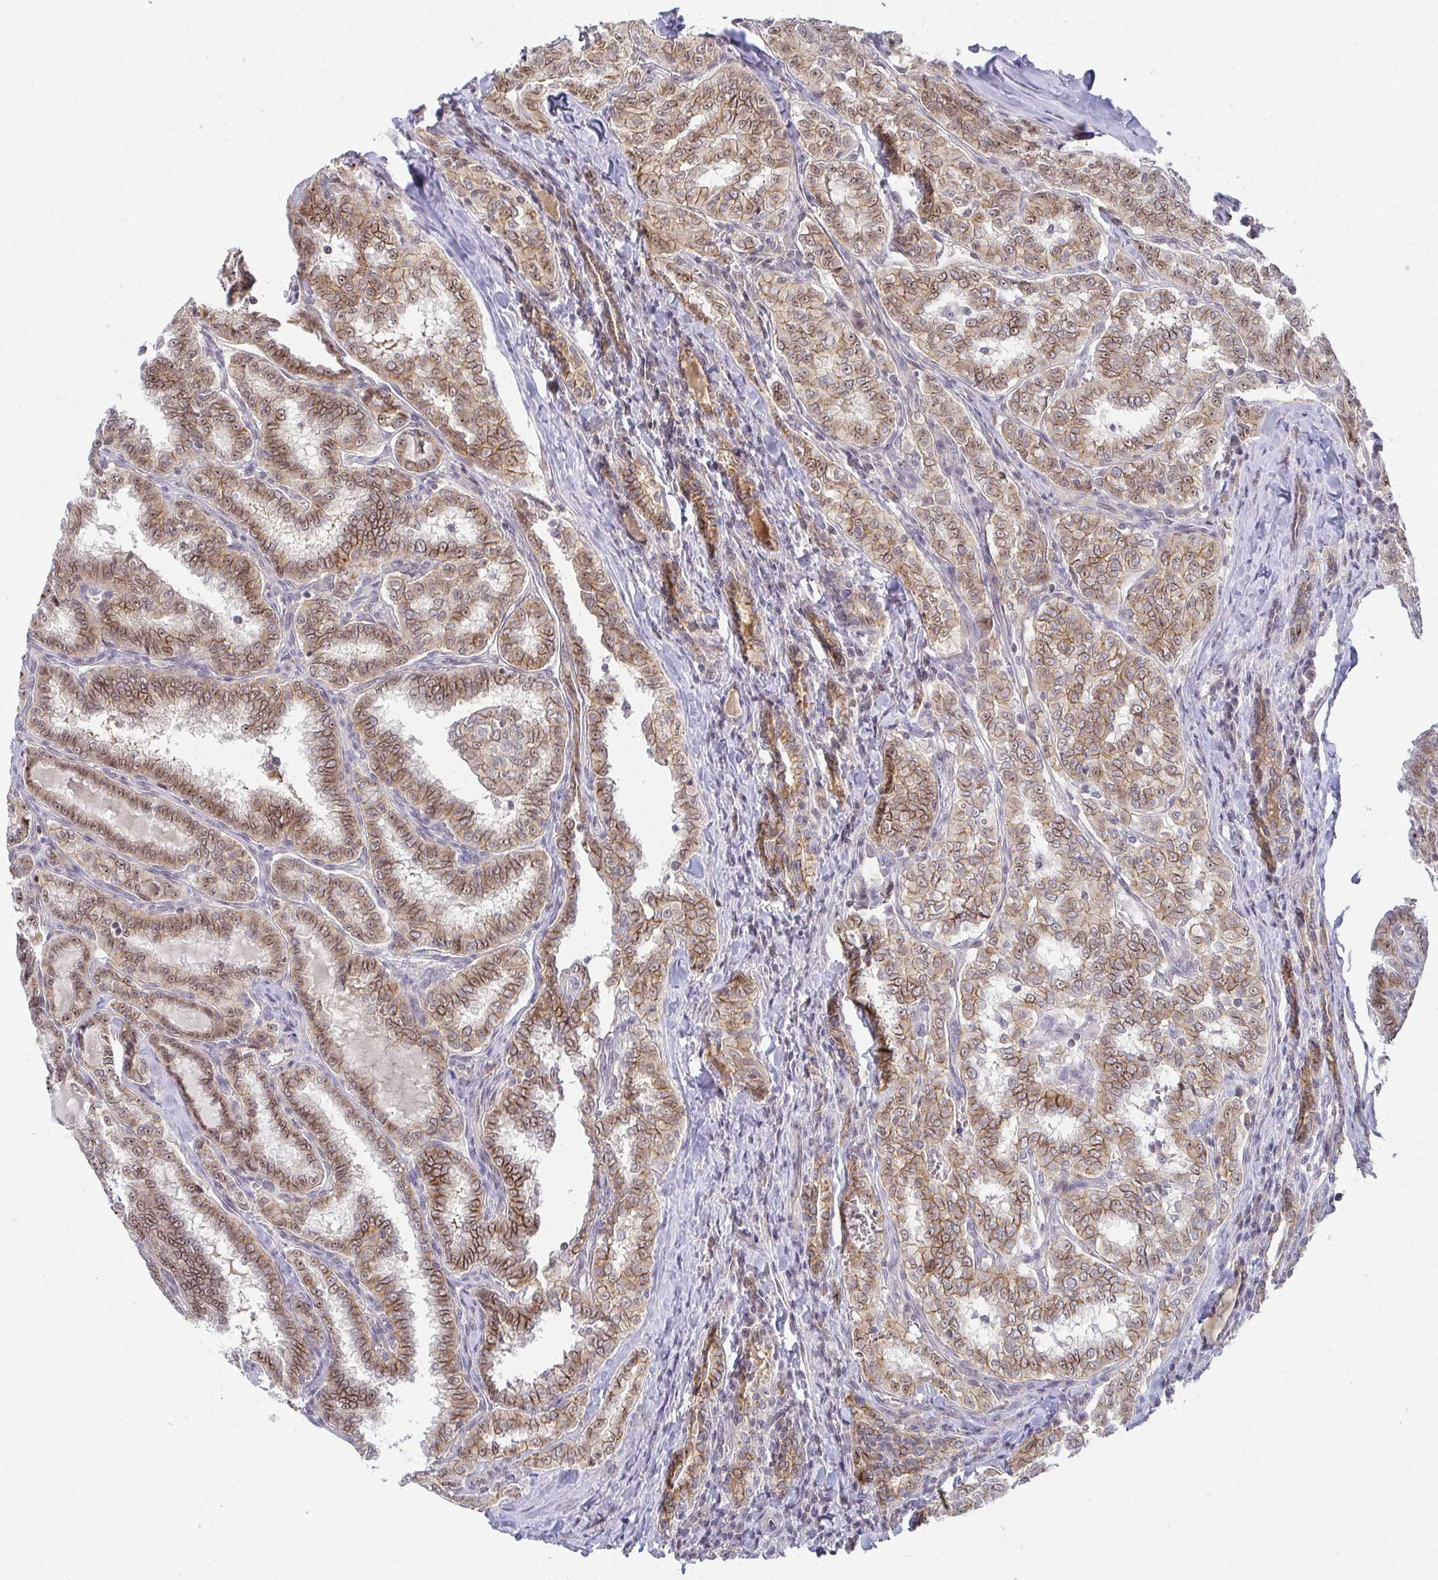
{"staining": {"intensity": "moderate", "quantity": ">75%", "location": "cytoplasmic/membranous,nuclear"}, "tissue": "thyroid cancer", "cell_type": "Tumor cells", "image_type": "cancer", "snomed": [{"axis": "morphology", "description": "Papillary adenocarcinoma, NOS"}, {"axis": "topography", "description": "Thyroid gland"}], "caption": "Thyroid papillary adenocarcinoma stained with a brown dye displays moderate cytoplasmic/membranous and nuclear positive expression in about >75% of tumor cells.", "gene": "ANK3", "patient": {"sex": "female", "age": 30}}